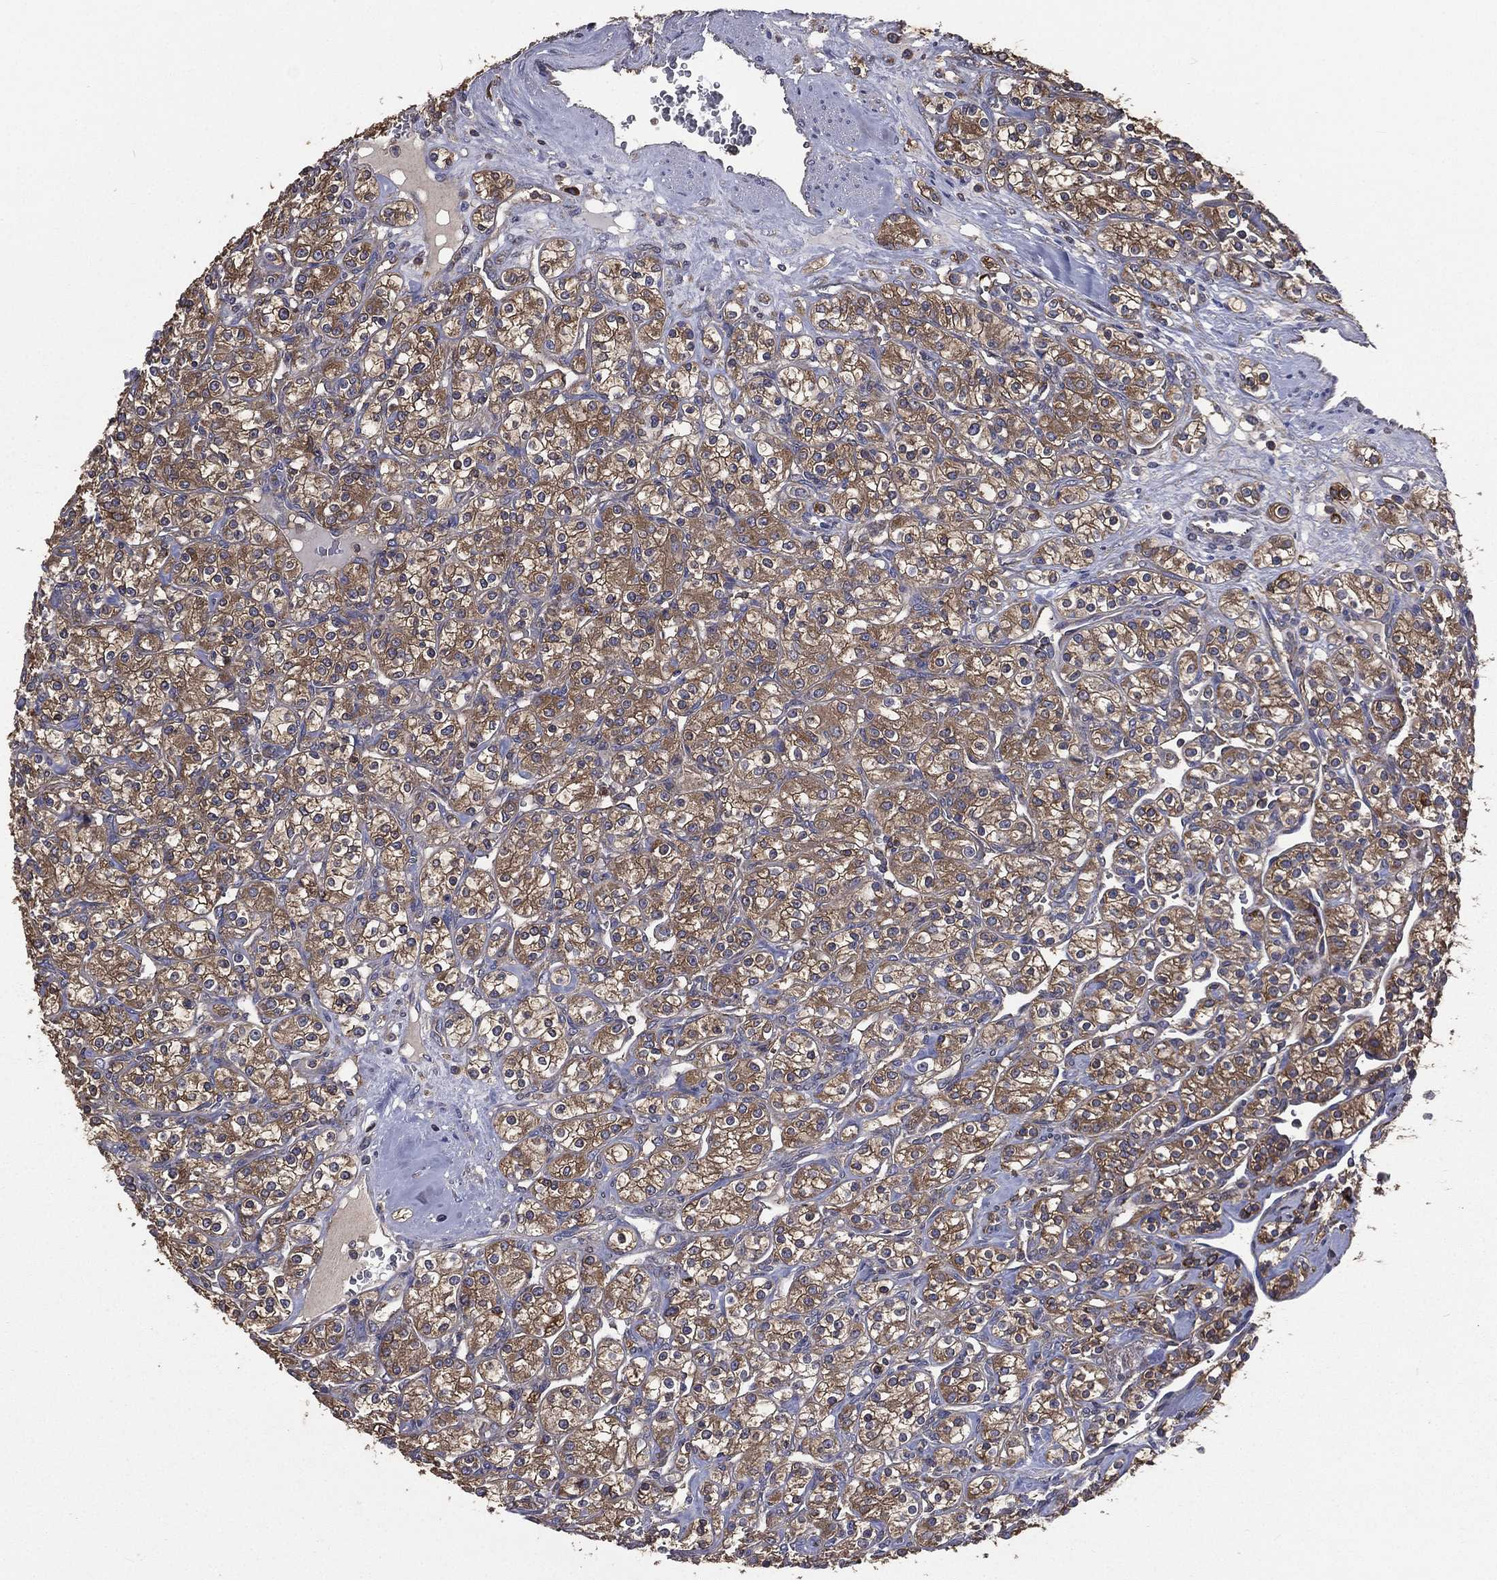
{"staining": {"intensity": "moderate", "quantity": "25%-75%", "location": "cytoplasmic/membranous"}, "tissue": "renal cancer", "cell_type": "Tumor cells", "image_type": "cancer", "snomed": [{"axis": "morphology", "description": "Adenocarcinoma, NOS"}, {"axis": "topography", "description": "Kidney"}], "caption": "Protein staining by immunohistochemistry displays moderate cytoplasmic/membranous expression in about 25%-75% of tumor cells in renal cancer (adenocarcinoma). Using DAB (3,3'-diaminobenzidine) (brown) and hematoxylin (blue) stains, captured at high magnification using brightfield microscopy.", "gene": "SARS1", "patient": {"sex": "male", "age": 77}}